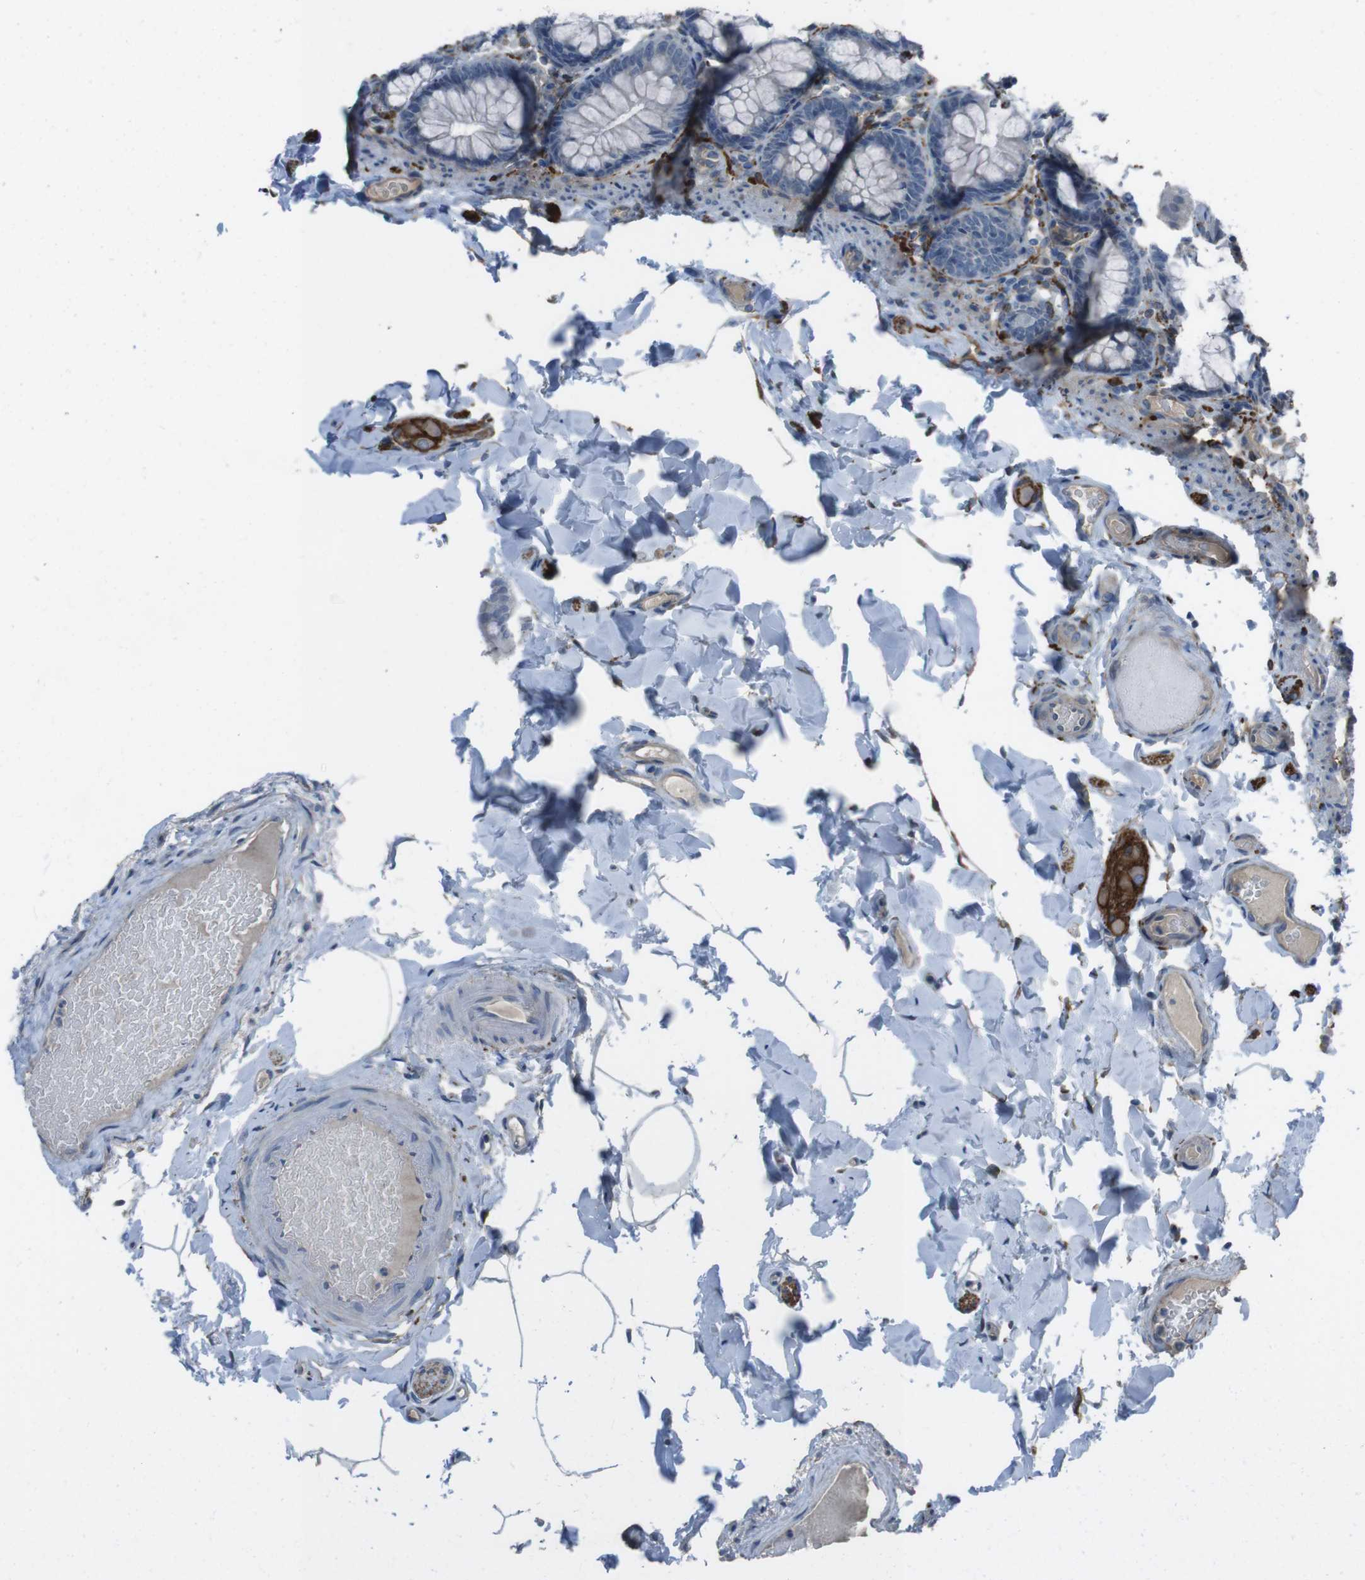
{"staining": {"intensity": "negative", "quantity": "none", "location": "none"}, "tissue": "colon", "cell_type": "Endothelial cells", "image_type": "normal", "snomed": [{"axis": "morphology", "description": "Normal tissue, NOS"}, {"axis": "topography", "description": "Colon"}], "caption": "The immunohistochemistry histopathology image has no significant staining in endothelial cells of colon.", "gene": "ANK2", "patient": {"sex": "female", "age": 61}}